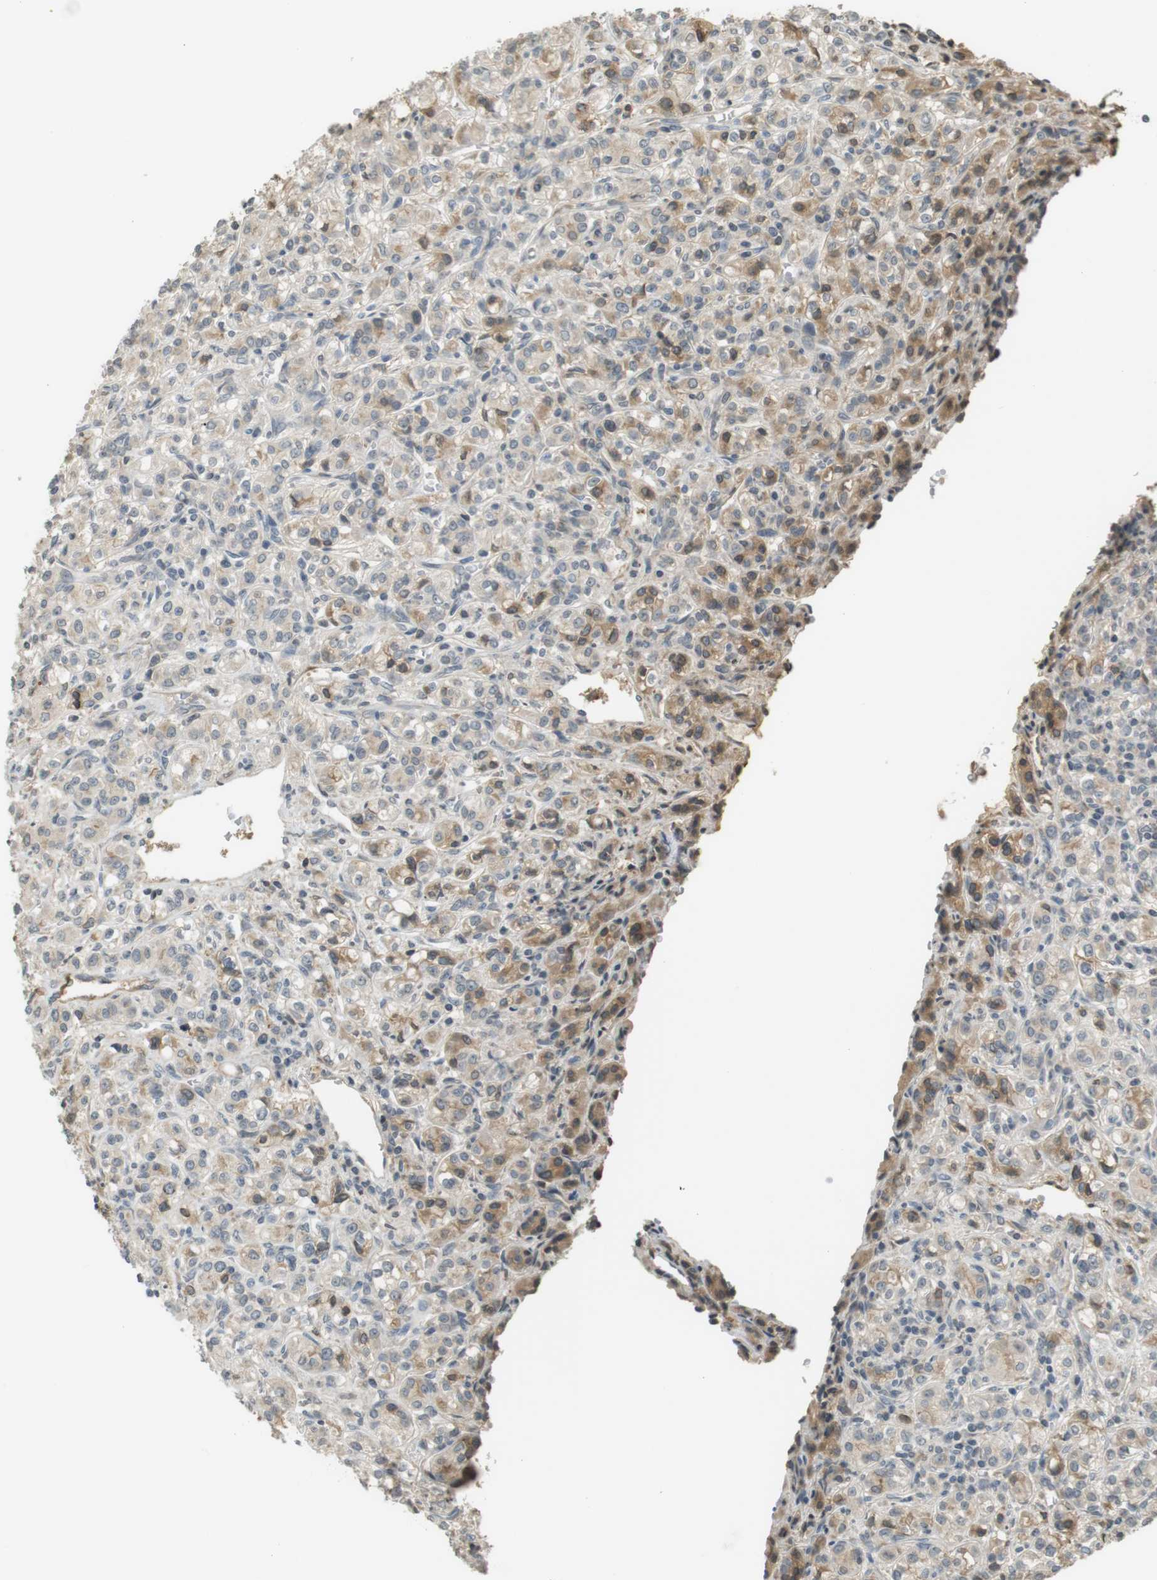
{"staining": {"intensity": "moderate", "quantity": "<25%", "location": "cytoplasmic/membranous"}, "tissue": "renal cancer", "cell_type": "Tumor cells", "image_type": "cancer", "snomed": [{"axis": "morphology", "description": "Adenocarcinoma, NOS"}, {"axis": "topography", "description": "Kidney"}], "caption": "Immunohistochemical staining of renal cancer (adenocarcinoma) reveals low levels of moderate cytoplasmic/membranous staining in approximately <25% of tumor cells.", "gene": "SRR", "patient": {"sex": "male", "age": 77}}